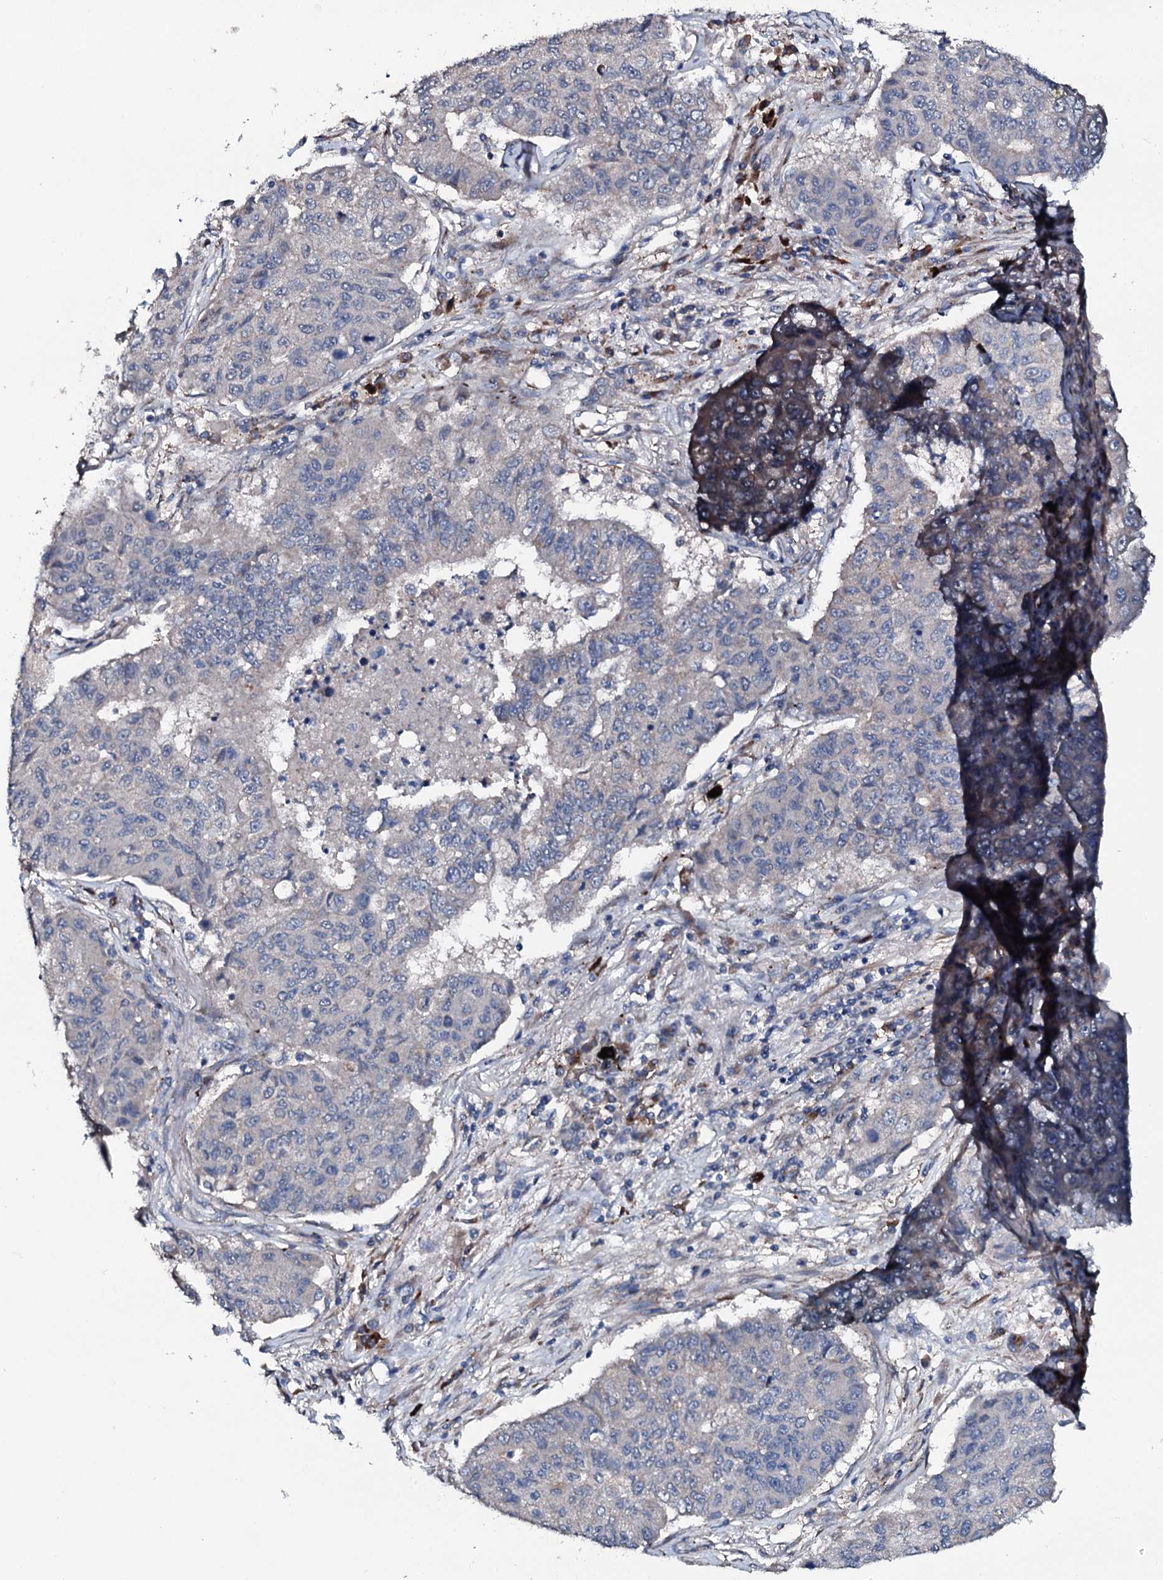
{"staining": {"intensity": "negative", "quantity": "none", "location": "none"}, "tissue": "lung cancer", "cell_type": "Tumor cells", "image_type": "cancer", "snomed": [{"axis": "morphology", "description": "Squamous cell carcinoma, NOS"}, {"axis": "topography", "description": "Lung"}], "caption": "Immunohistochemistry (IHC) micrograph of neoplastic tissue: human lung cancer (squamous cell carcinoma) stained with DAB (3,3'-diaminobenzidine) shows no significant protein expression in tumor cells.", "gene": "IL12B", "patient": {"sex": "male", "age": 74}}